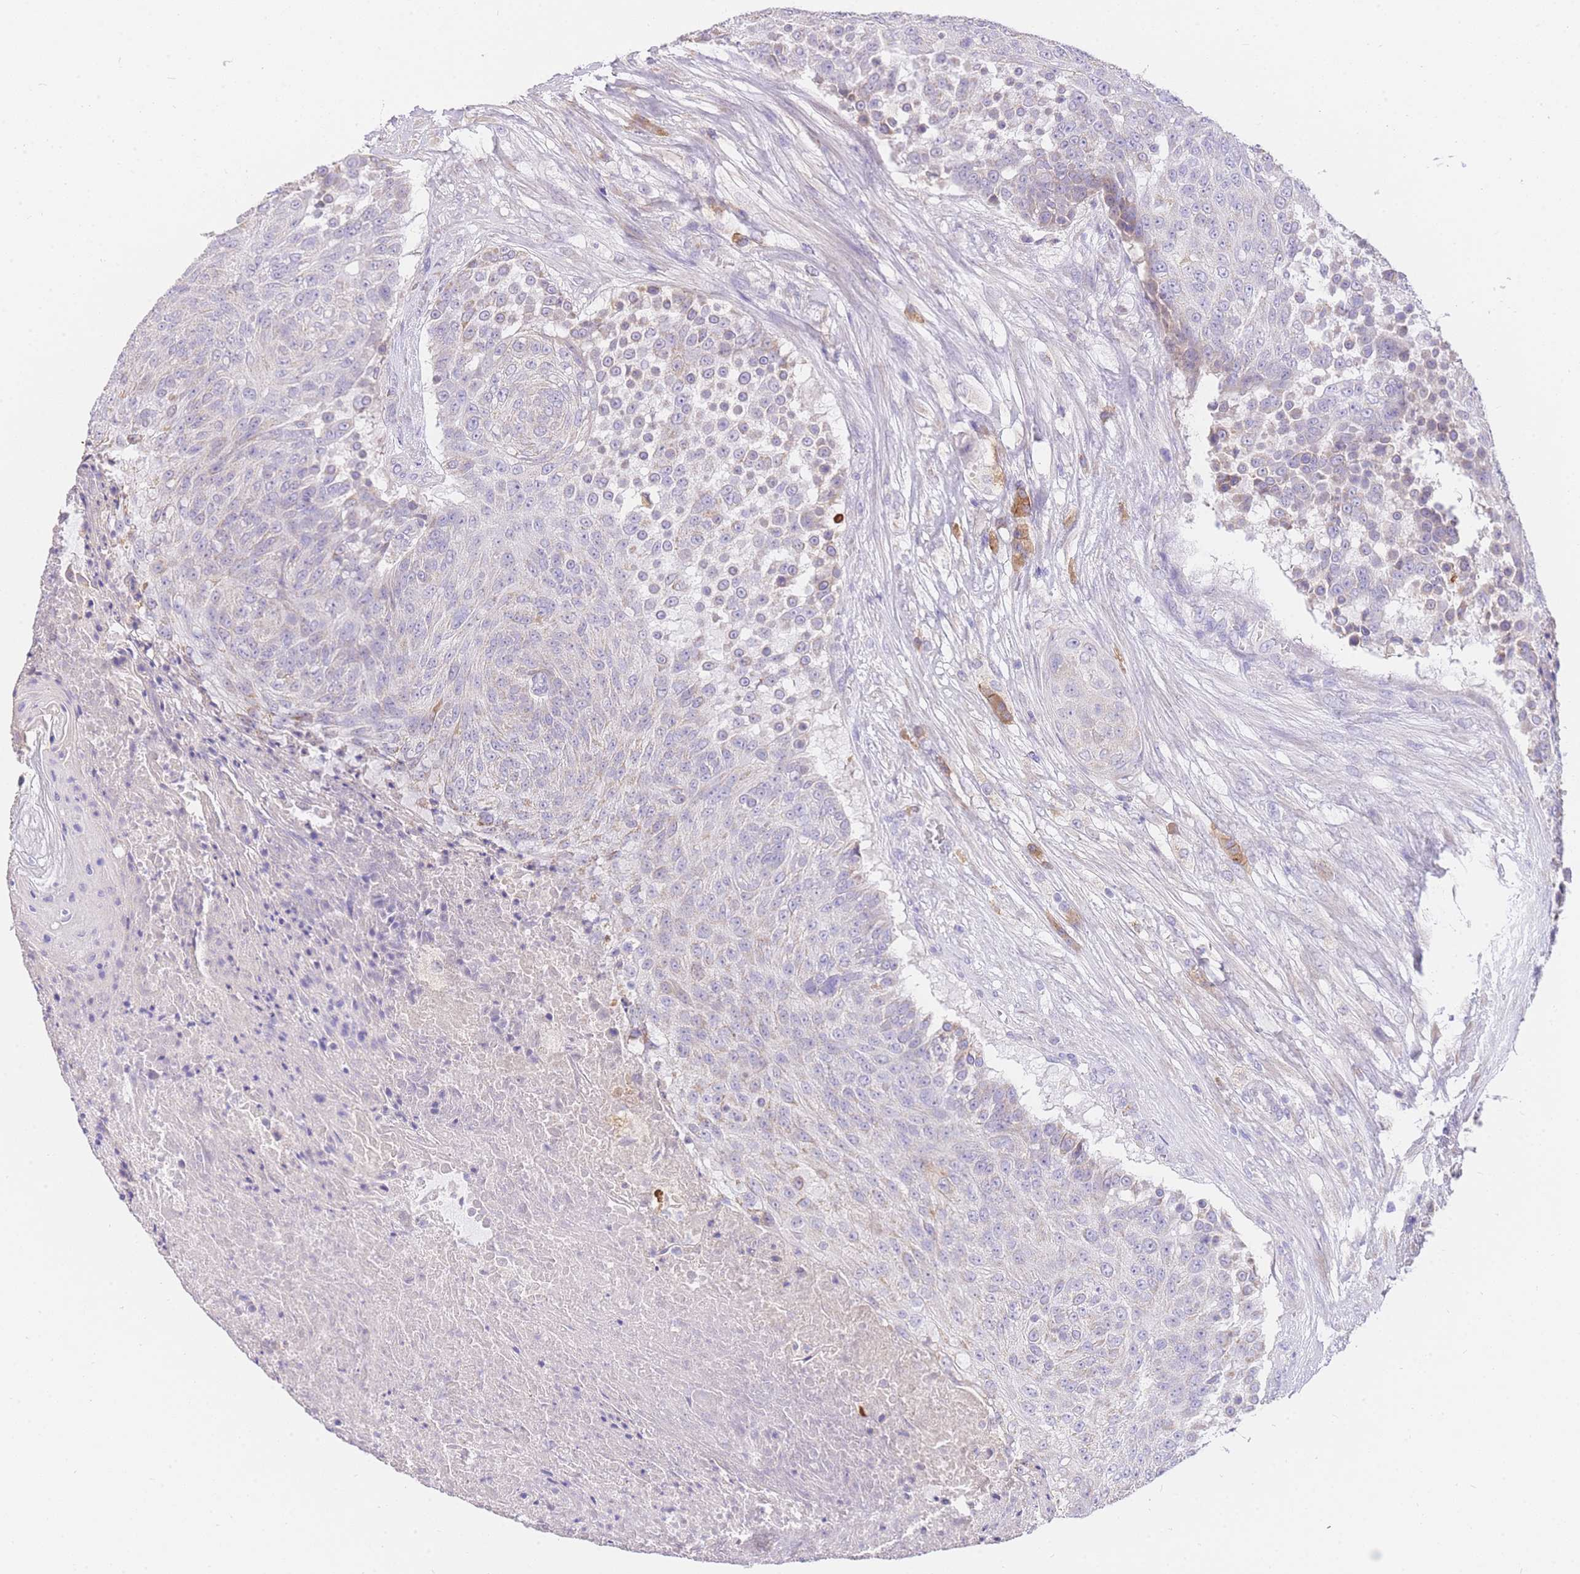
{"staining": {"intensity": "negative", "quantity": "none", "location": "none"}, "tissue": "urothelial cancer", "cell_type": "Tumor cells", "image_type": "cancer", "snomed": [{"axis": "morphology", "description": "Urothelial carcinoma, High grade"}, {"axis": "topography", "description": "Urinary bladder"}], "caption": "Urothelial cancer was stained to show a protein in brown. There is no significant staining in tumor cells.", "gene": "C2orf88", "patient": {"sex": "female", "age": 63}}